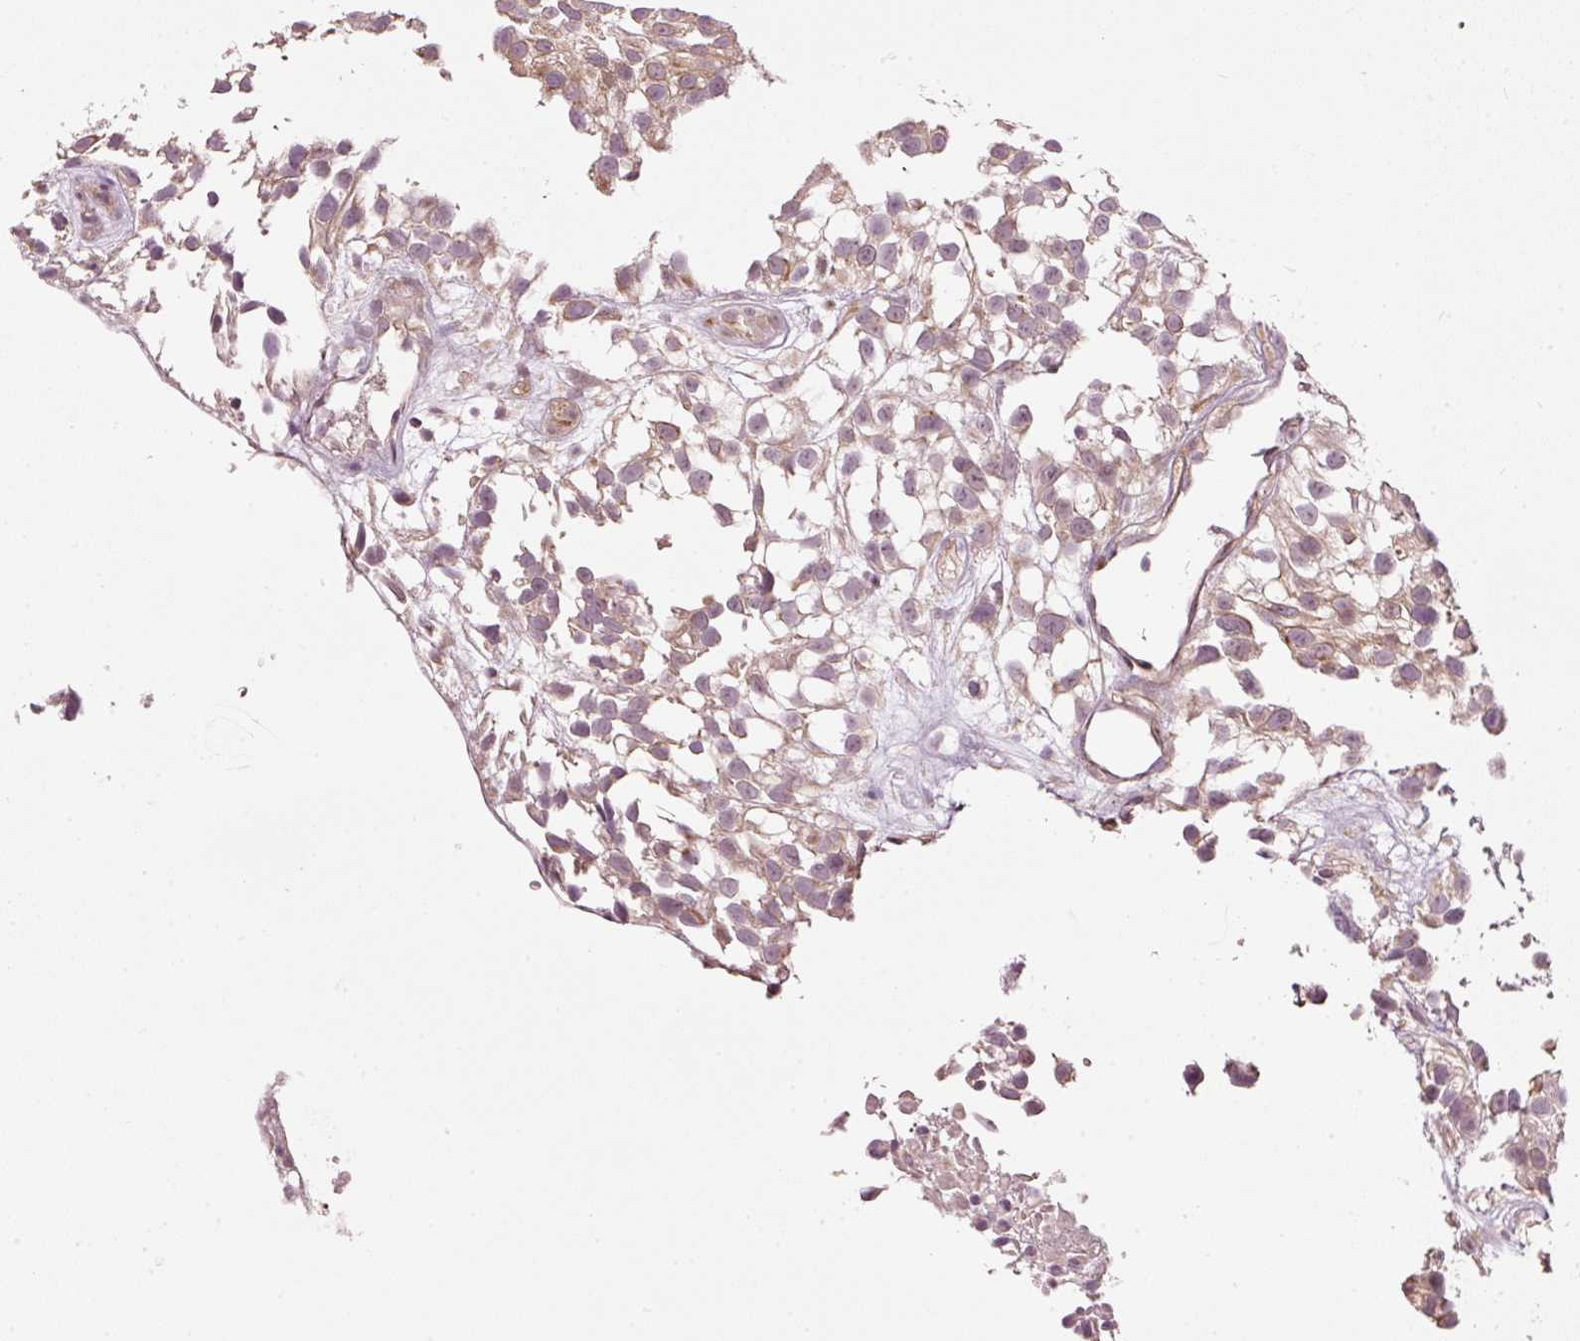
{"staining": {"intensity": "weak", "quantity": "25%-75%", "location": "cytoplasmic/membranous"}, "tissue": "urothelial cancer", "cell_type": "Tumor cells", "image_type": "cancer", "snomed": [{"axis": "morphology", "description": "Urothelial carcinoma, High grade"}, {"axis": "topography", "description": "Urinary bladder"}], "caption": "Tumor cells exhibit weak cytoplasmic/membranous staining in about 25%-75% of cells in high-grade urothelial carcinoma.", "gene": "CDC20B", "patient": {"sex": "male", "age": 56}}